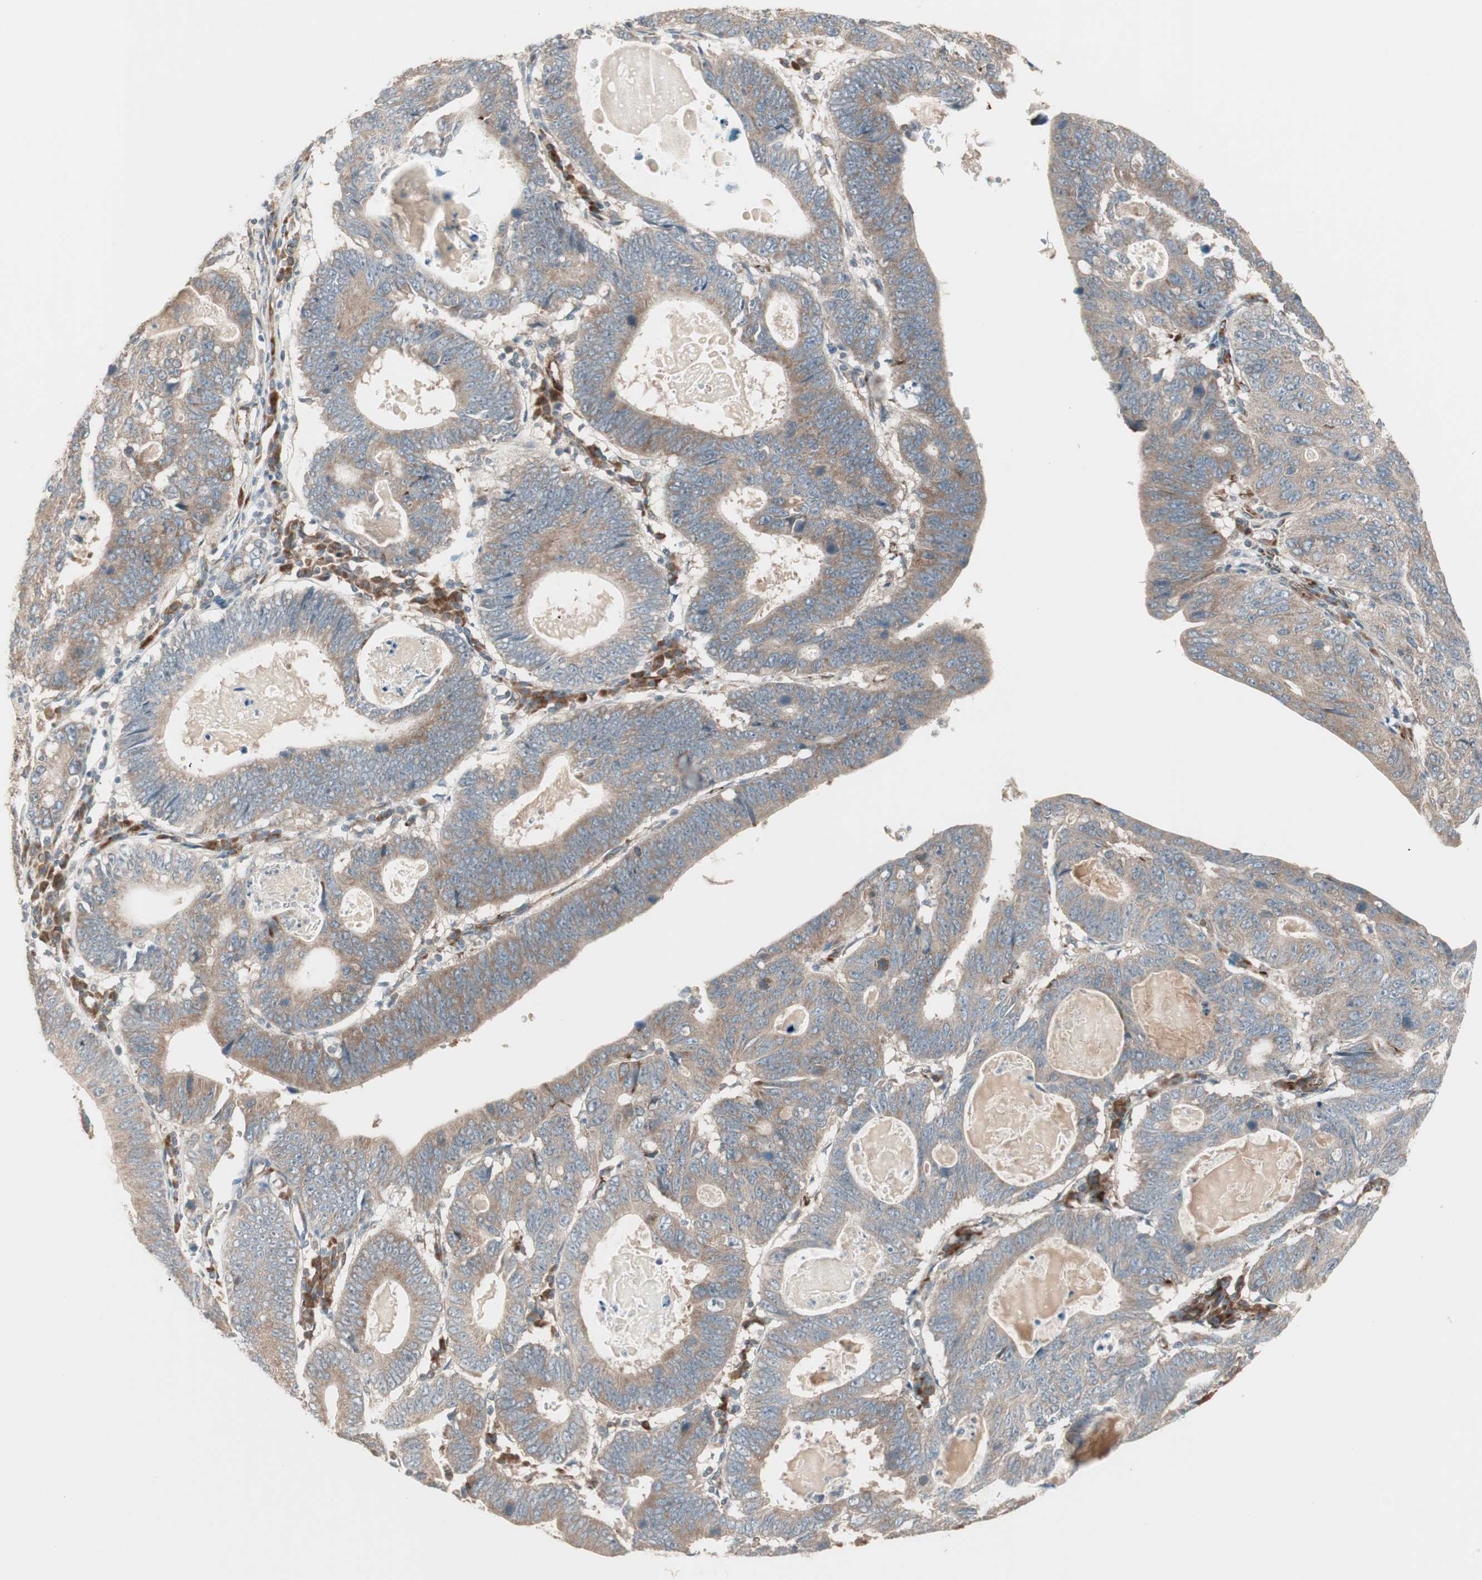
{"staining": {"intensity": "weak", "quantity": ">75%", "location": "cytoplasmic/membranous"}, "tissue": "stomach cancer", "cell_type": "Tumor cells", "image_type": "cancer", "snomed": [{"axis": "morphology", "description": "Adenocarcinoma, NOS"}, {"axis": "topography", "description": "Stomach"}], "caption": "Stomach adenocarcinoma tissue displays weak cytoplasmic/membranous staining in about >75% of tumor cells, visualized by immunohistochemistry. (DAB (3,3'-diaminobenzidine) = brown stain, brightfield microscopy at high magnification).", "gene": "PPP2R5E", "patient": {"sex": "male", "age": 59}}